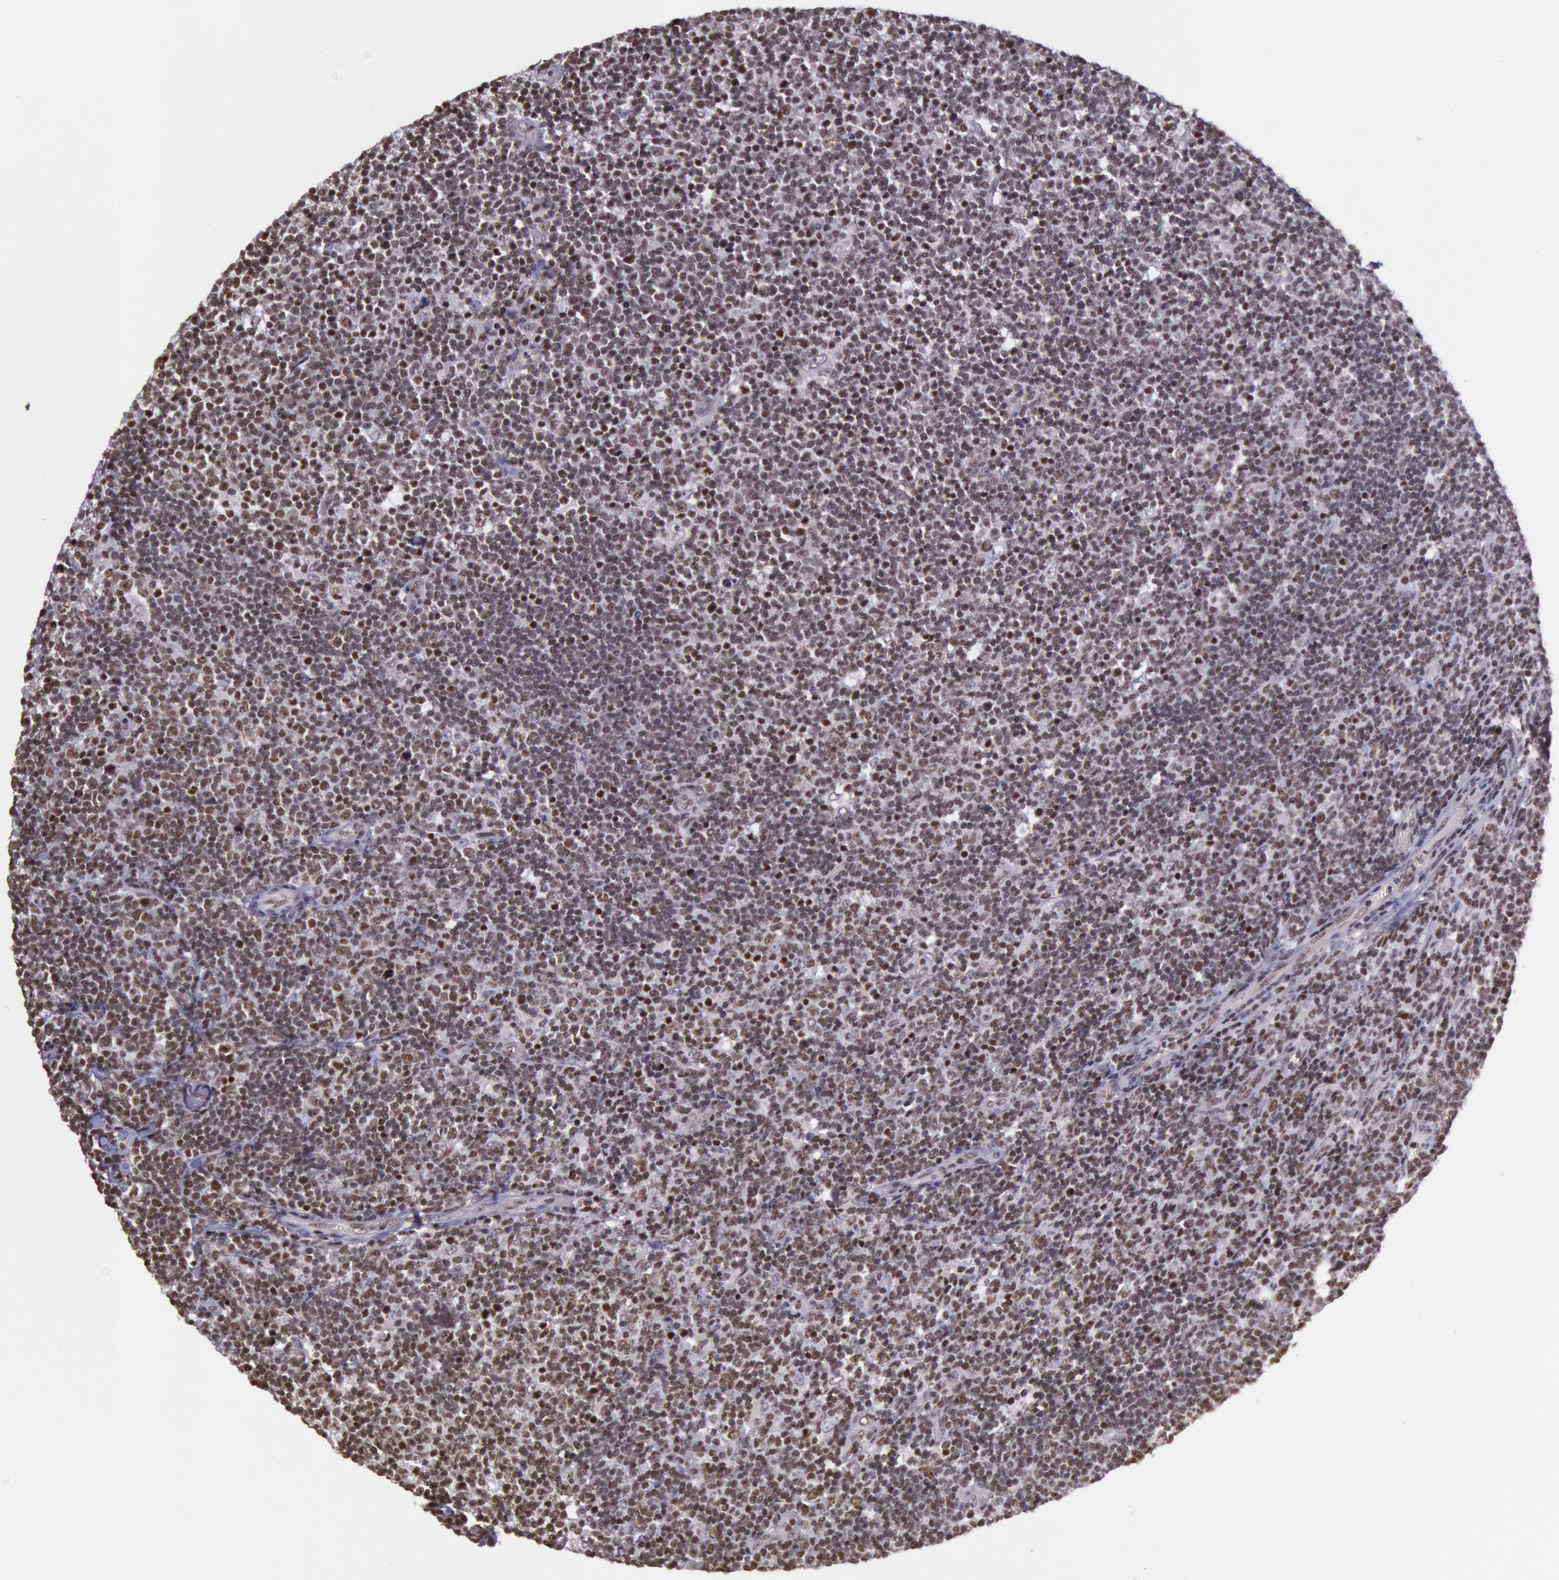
{"staining": {"intensity": "strong", "quantity": ">75%", "location": "nuclear"}, "tissue": "lymphoma", "cell_type": "Tumor cells", "image_type": "cancer", "snomed": [{"axis": "morphology", "description": "Malignant lymphoma, non-Hodgkin's type, Low grade"}, {"axis": "topography", "description": "Lymph node"}], "caption": "Low-grade malignant lymphoma, non-Hodgkin's type stained for a protein (brown) reveals strong nuclear positive expression in about >75% of tumor cells.", "gene": "NKAP", "patient": {"sex": "male", "age": 74}}